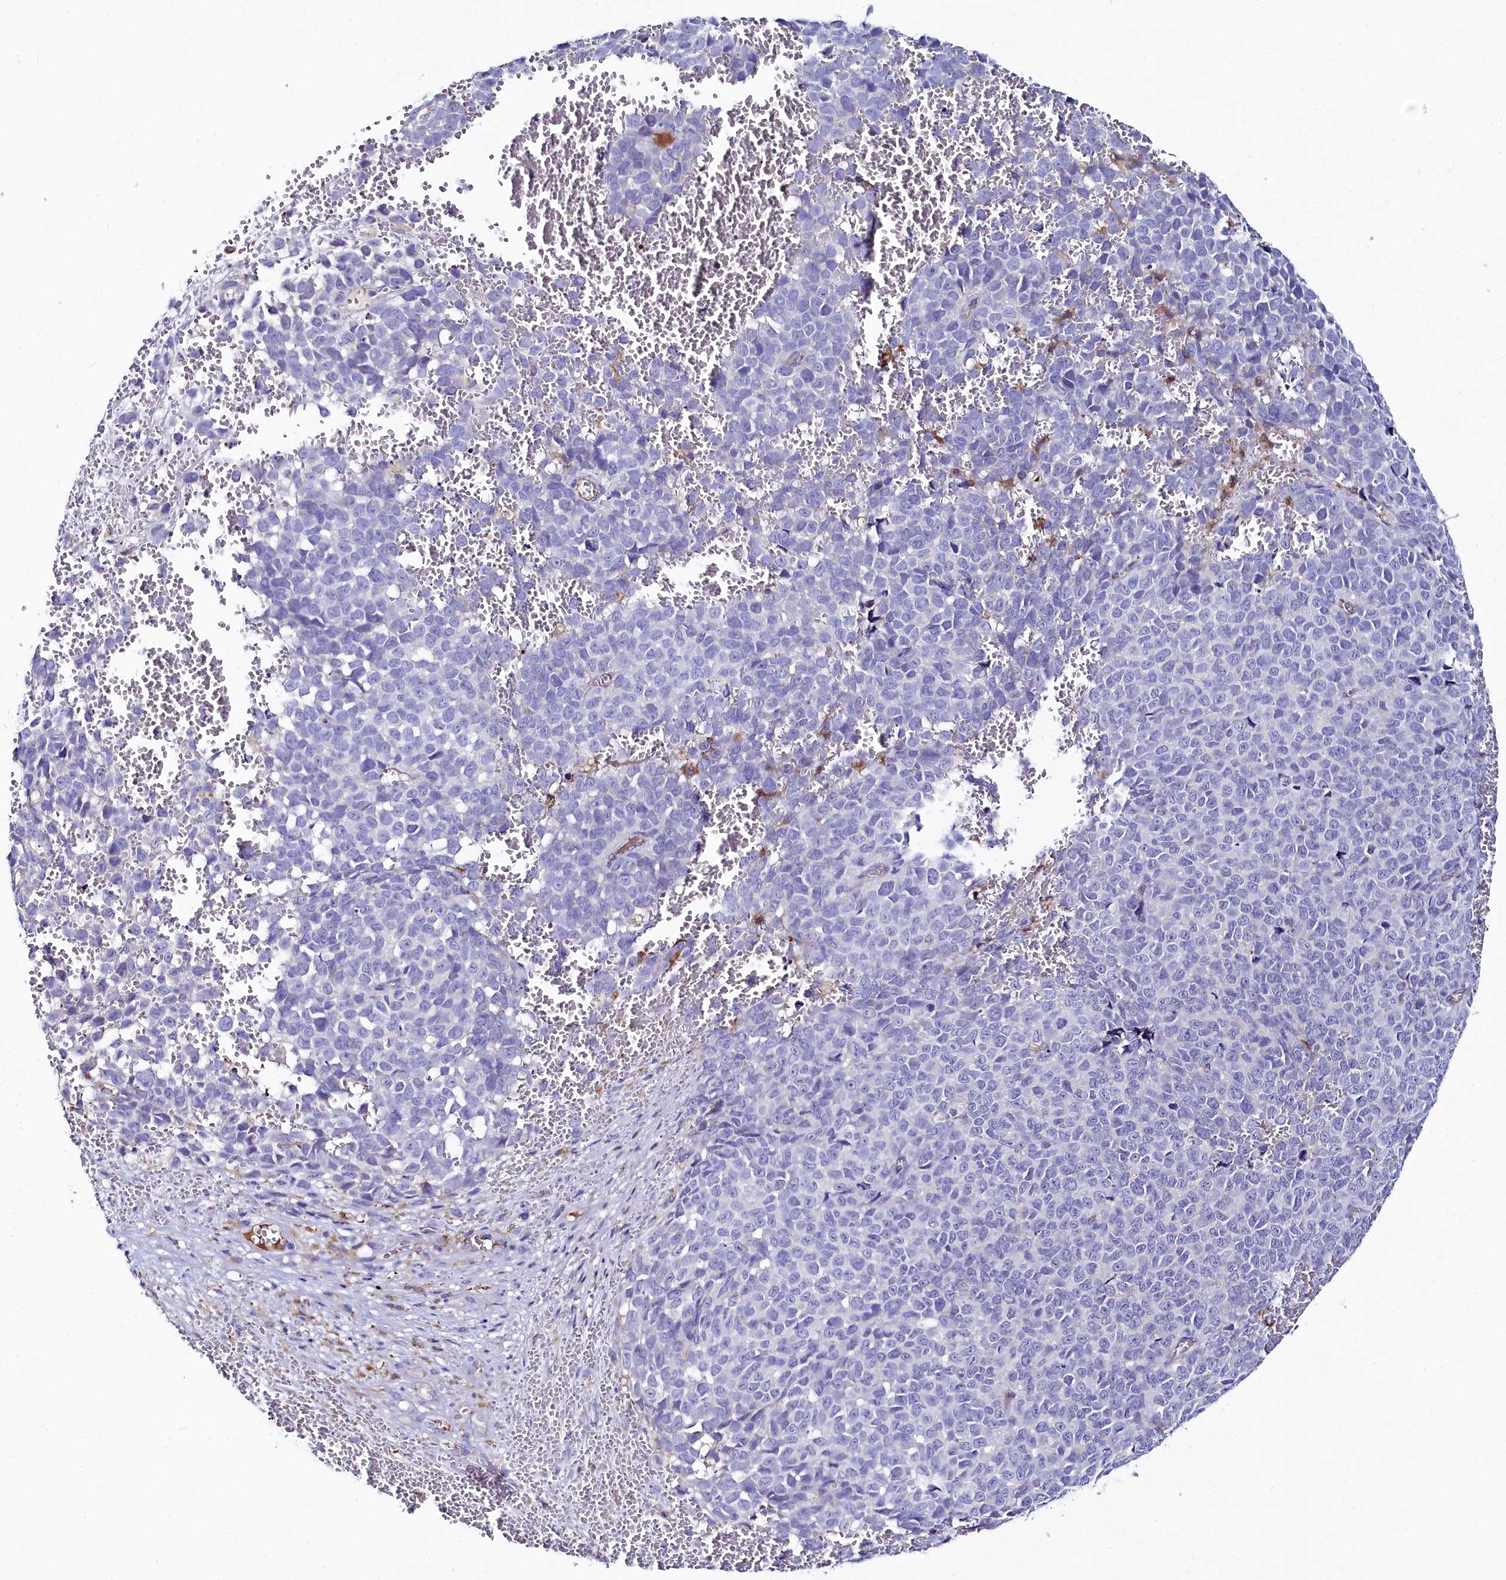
{"staining": {"intensity": "negative", "quantity": "none", "location": "none"}, "tissue": "melanoma", "cell_type": "Tumor cells", "image_type": "cancer", "snomed": [{"axis": "morphology", "description": "Malignant melanoma, NOS"}, {"axis": "topography", "description": "Nose, NOS"}], "caption": "Histopathology image shows no significant protein expression in tumor cells of melanoma. The staining is performed using DAB brown chromogen with nuclei counter-stained in using hematoxylin.", "gene": "SLC49A3", "patient": {"sex": "female", "age": 48}}